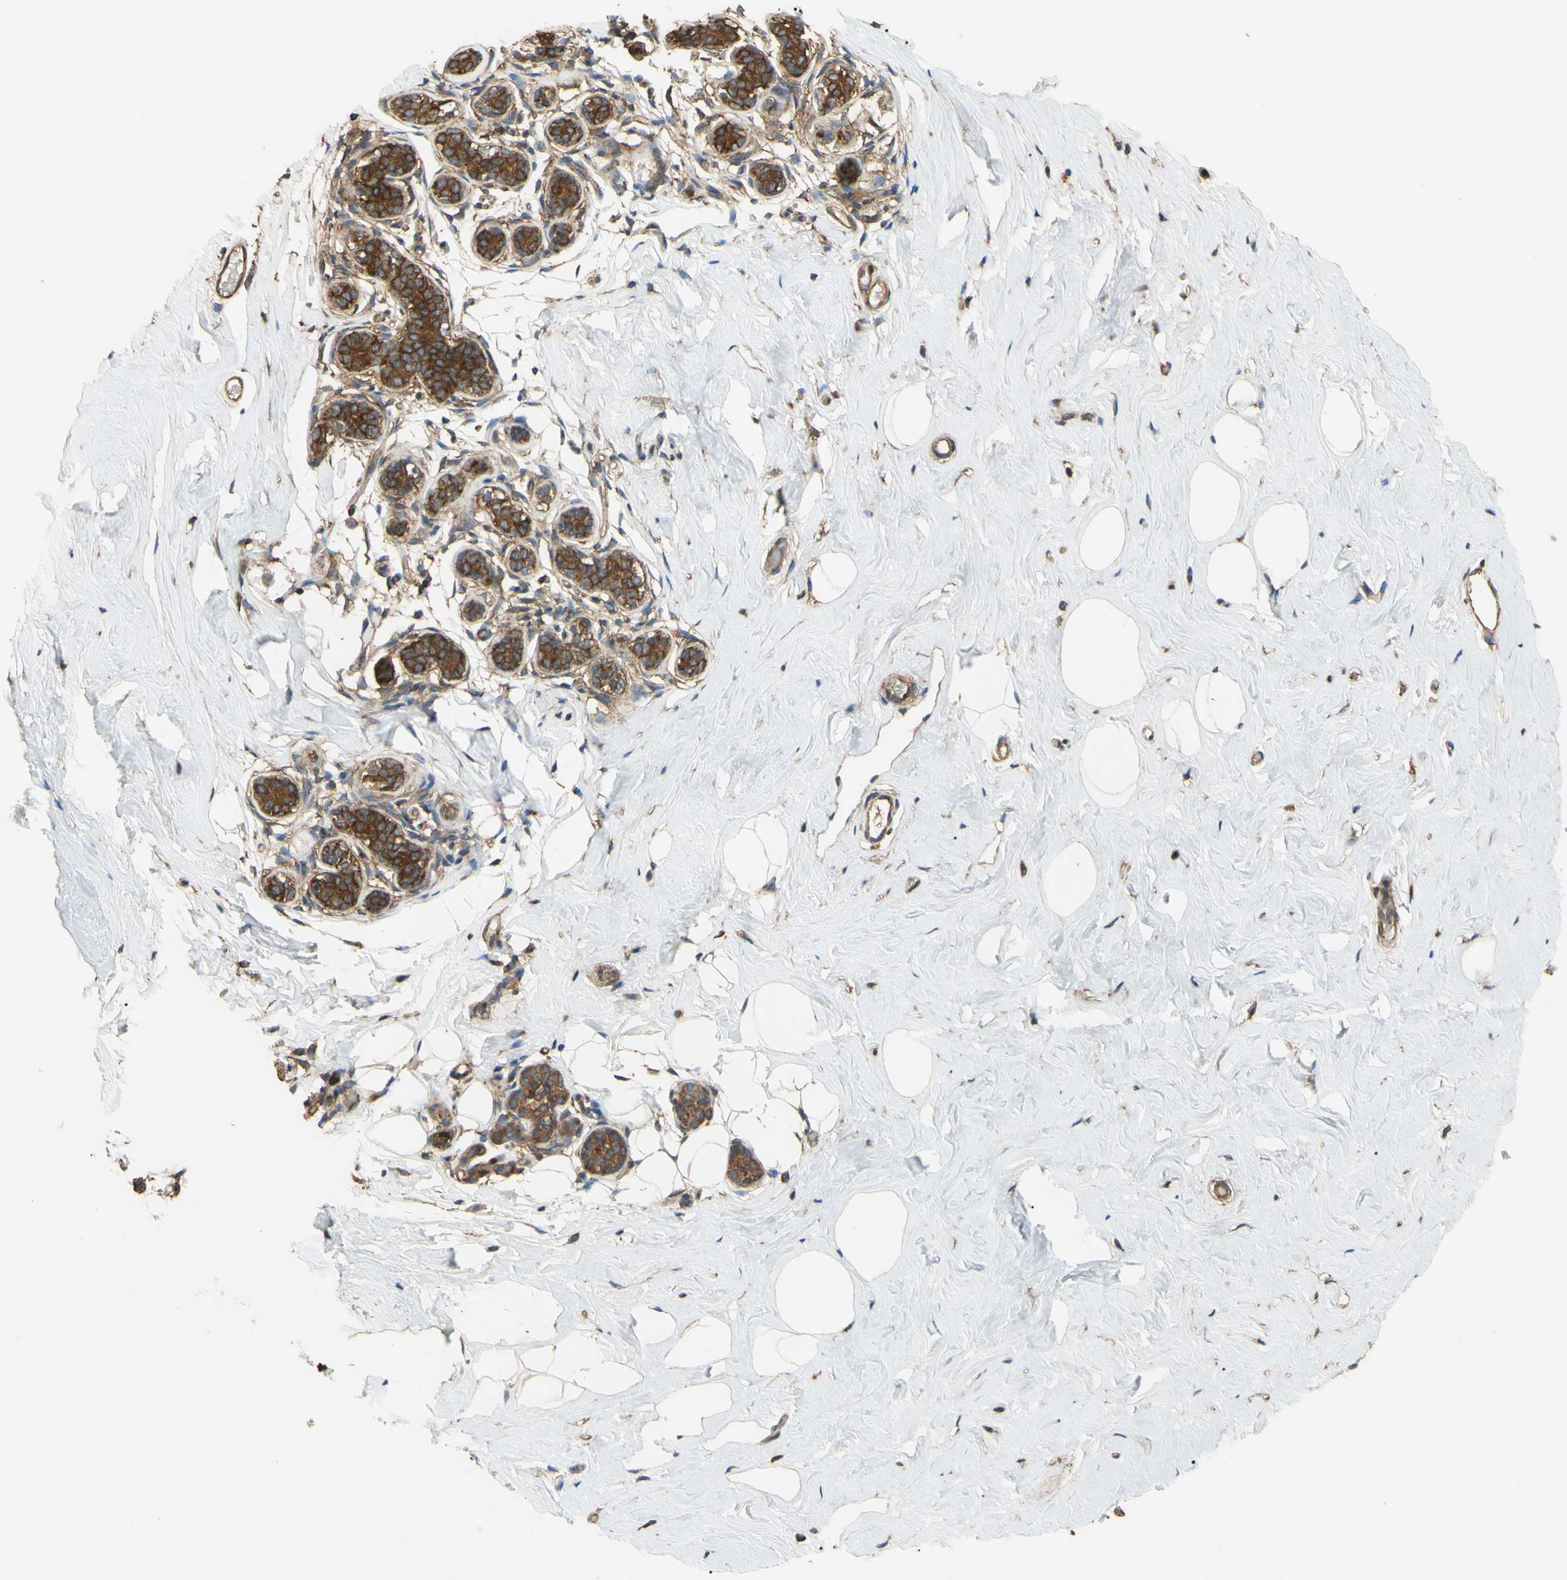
{"staining": {"intensity": "negative", "quantity": "none", "location": "none"}, "tissue": "breast", "cell_type": "Adipocytes", "image_type": "normal", "snomed": [{"axis": "morphology", "description": "Normal tissue, NOS"}, {"axis": "topography", "description": "Breast"}], "caption": "Immunohistochemistry (IHC) histopathology image of unremarkable breast: human breast stained with DAB (3,3'-diaminobenzidine) exhibits no significant protein positivity in adipocytes.", "gene": "CTTN", "patient": {"sex": "female", "age": 75}}